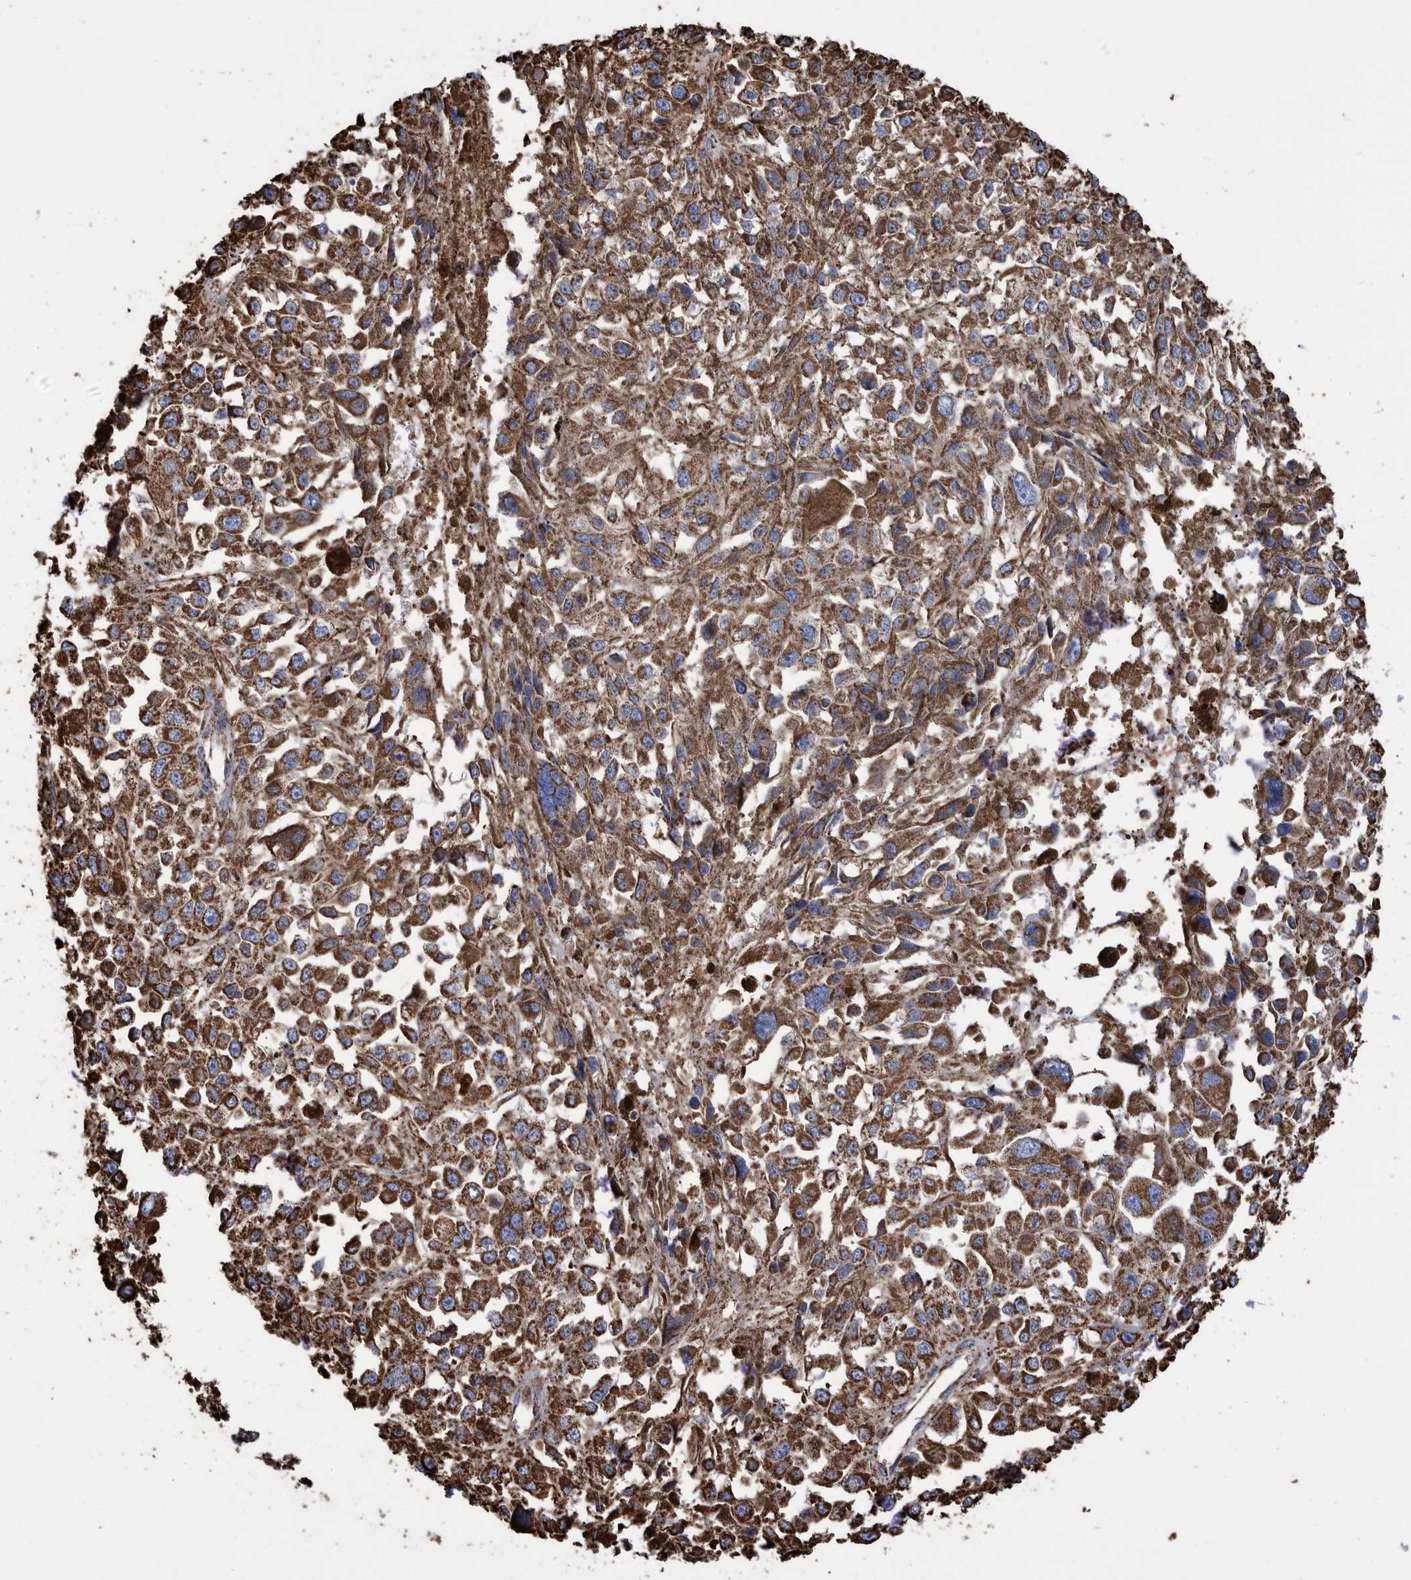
{"staining": {"intensity": "strong", "quantity": ">75%", "location": "cytoplasmic/membranous"}, "tissue": "melanoma", "cell_type": "Tumor cells", "image_type": "cancer", "snomed": [{"axis": "morphology", "description": "Malignant melanoma, Metastatic site"}, {"axis": "topography", "description": "Lymph node"}], "caption": "This photomicrograph demonstrates melanoma stained with IHC to label a protein in brown. The cytoplasmic/membranous of tumor cells show strong positivity for the protein. Nuclei are counter-stained blue.", "gene": "VPS26C", "patient": {"sex": "male", "age": 59}}